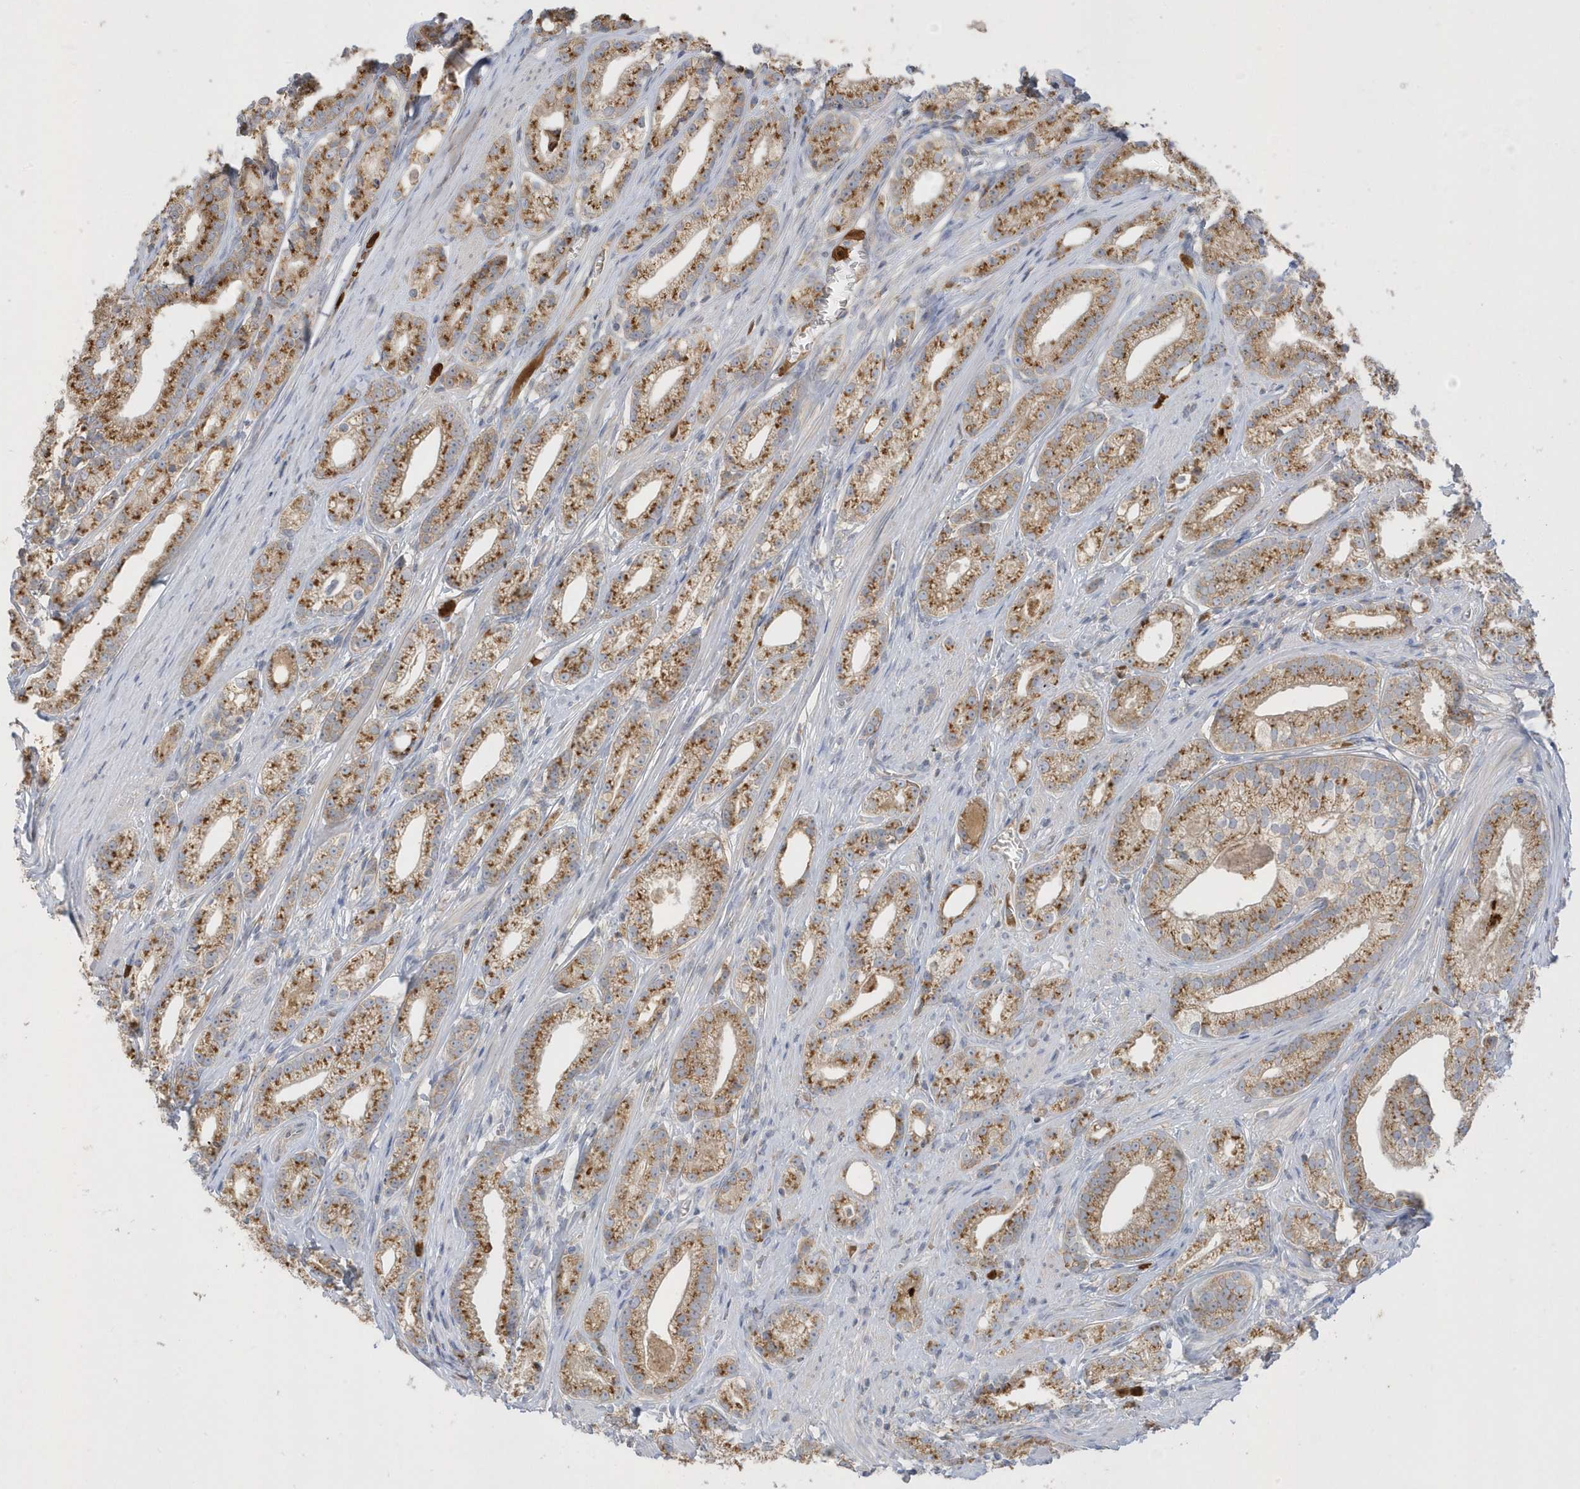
{"staining": {"intensity": "moderate", "quantity": ">75%", "location": "cytoplasmic/membranous"}, "tissue": "prostate cancer", "cell_type": "Tumor cells", "image_type": "cancer", "snomed": [{"axis": "morphology", "description": "Adenocarcinoma, High grade"}, {"axis": "topography", "description": "Prostate"}], "caption": "Human prostate cancer stained for a protein (brown) exhibits moderate cytoplasmic/membranous positive expression in approximately >75% of tumor cells.", "gene": "DPP9", "patient": {"sex": "male", "age": 69}}